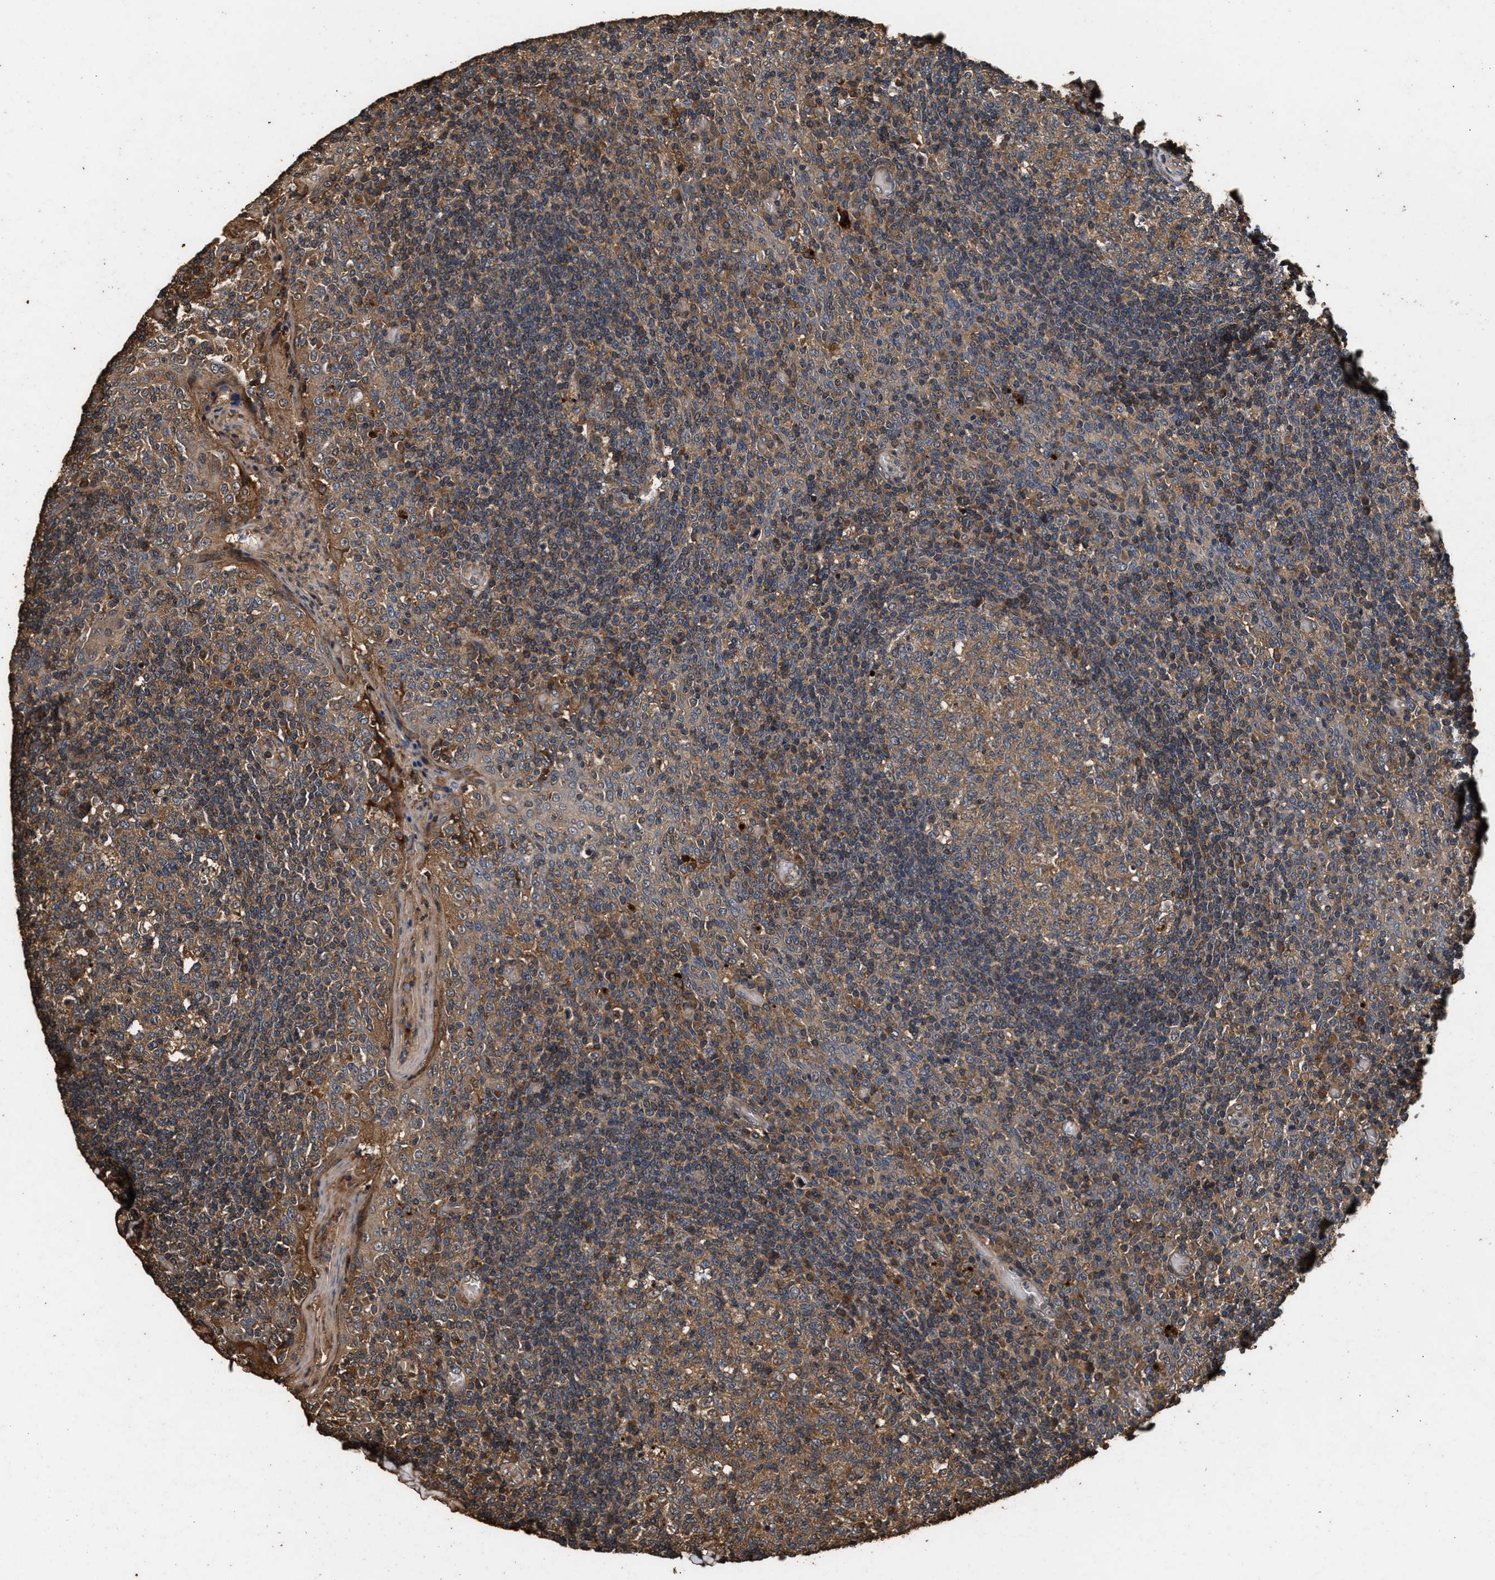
{"staining": {"intensity": "moderate", "quantity": "25%-75%", "location": "cytoplasmic/membranous"}, "tissue": "tonsil", "cell_type": "Germinal center cells", "image_type": "normal", "snomed": [{"axis": "morphology", "description": "Normal tissue, NOS"}, {"axis": "topography", "description": "Tonsil"}], "caption": "A medium amount of moderate cytoplasmic/membranous expression is seen in about 25%-75% of germinal center cells in normal tonsil.", "gene": "ENSG00000286112", "patient": {"sex": "female", "age": 19}}